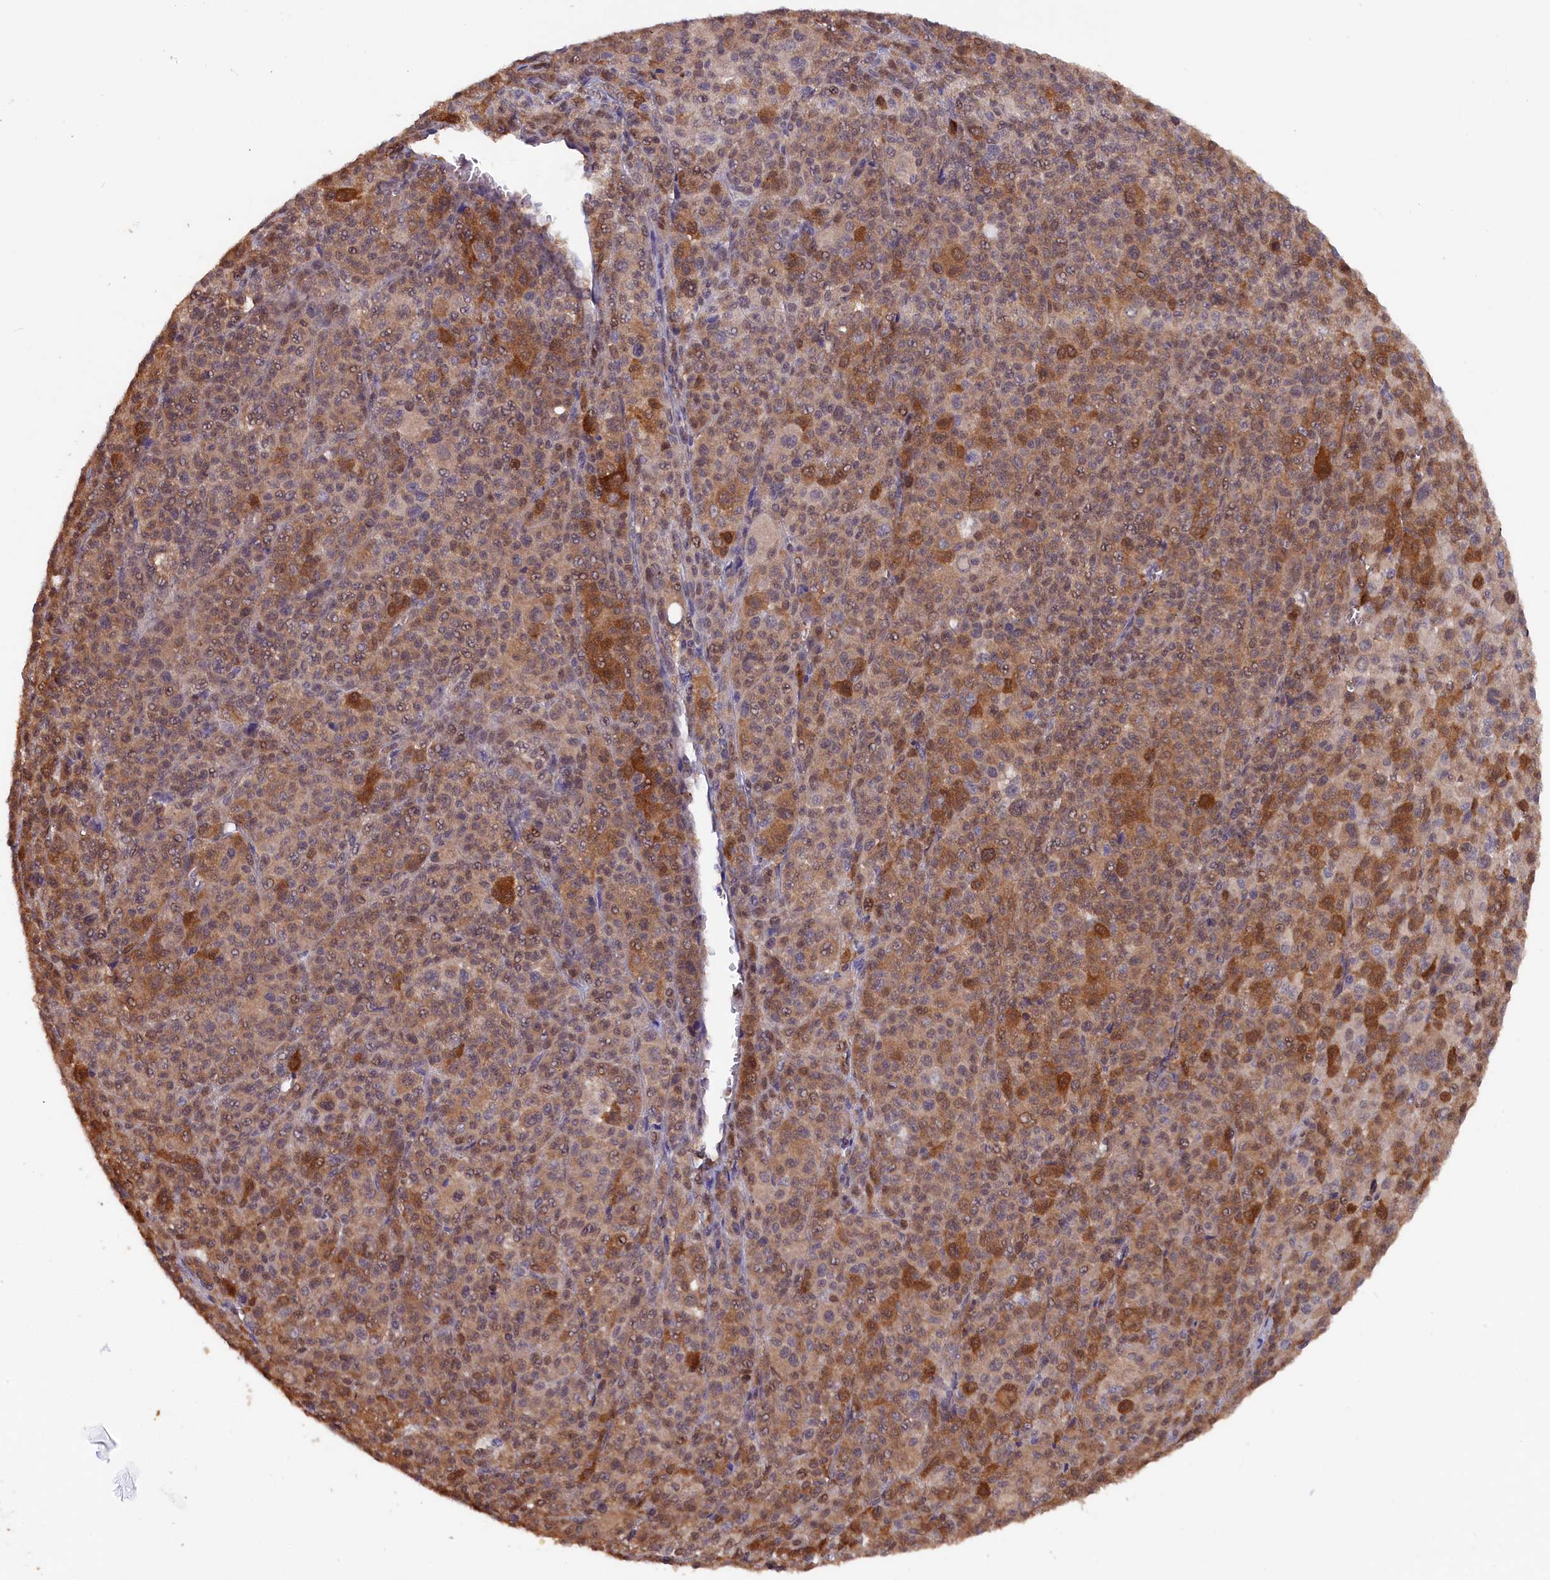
{"staining": {"intensity": "moderate", "quantity": "25%-75%", "location": "cytoplasmic/membranous"}, "tissue": "melanoma", "cell_type": "Tumor cells", "image_type": "cancer", "snomed": [{"axis": "morphology", "description": "Malignant melanoma, Metastatic site"}, {"axis": "topography", "description": "Skin"}], "caption": "Immunohistochemistry (IHC) staining of malignant melanoma (metastatic site), which reveals medium levels of moderate cytoplasmic/membranous staining in approximately 25%-75% of tumor cells indicating moderate cytoplasmic/membranous protein positivity. The staining was performed using DAB (3,3'-diaminobenzidine) (brown) for protein detection and nuclei were counterstained in hematoxylin (blue).", "gene": "JPT2", "patient": {"sex": "female", "age": 74}}